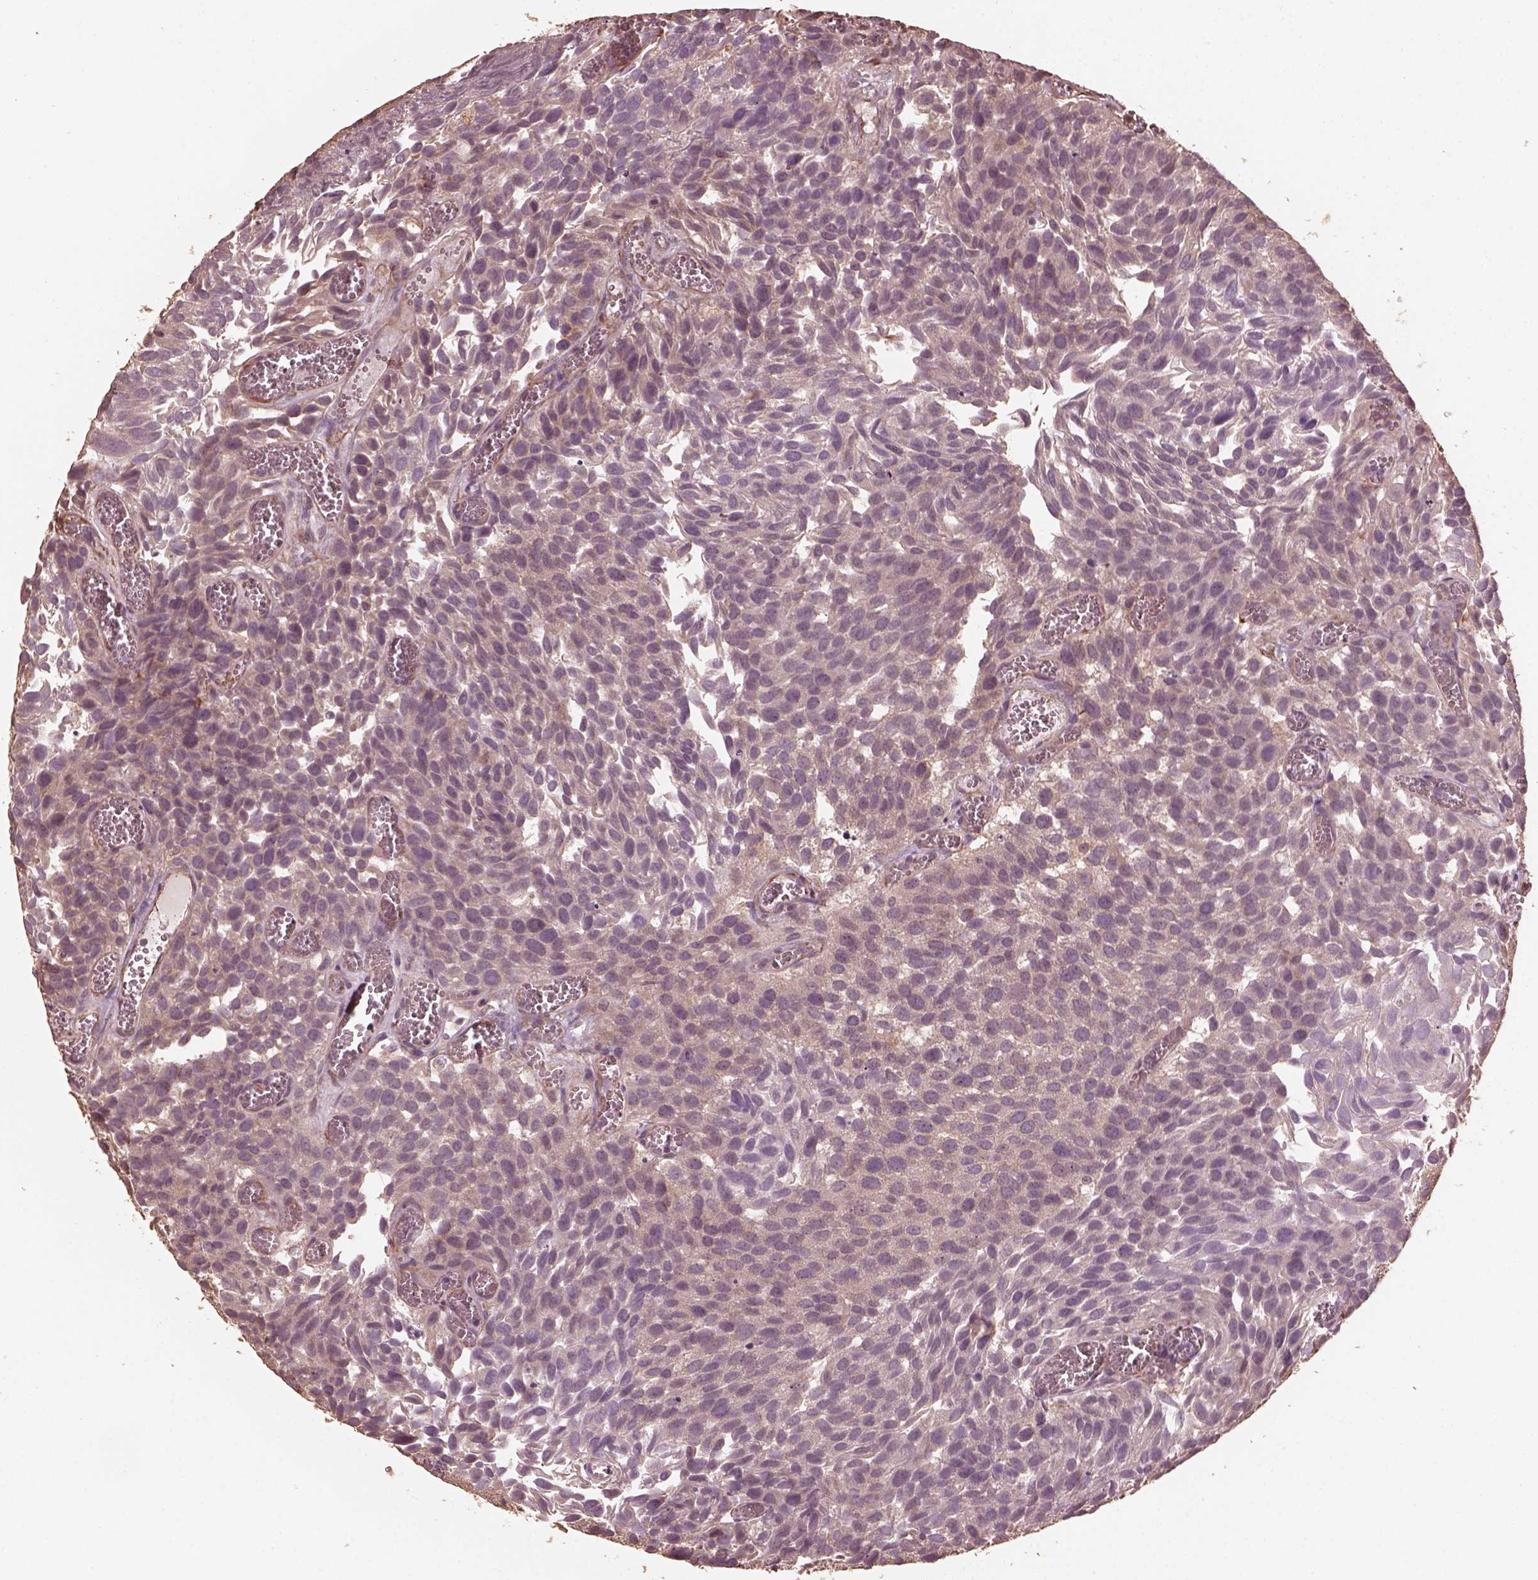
{"staining": {"intensity": "negative", "quantity": "none", "location": "none"}, "tissue": "urothelial cancer", "cell_type": "Tumor cells", "image_type": "cancer", "snomed": [{"axis": "morphology", "description": "Urothelial carcinoma, Low grade"}, {"axis": "topography", "description": "Urinary bladder"}], "caption": "This image is of urothelial cancer stained with immunohistochemistry to label a protein in brown with the nuclei are counter-stained blue. There is no expression in tumor cells.", "gene": "GTPBP1", "patient": {"sex": "female", "age": 69}}